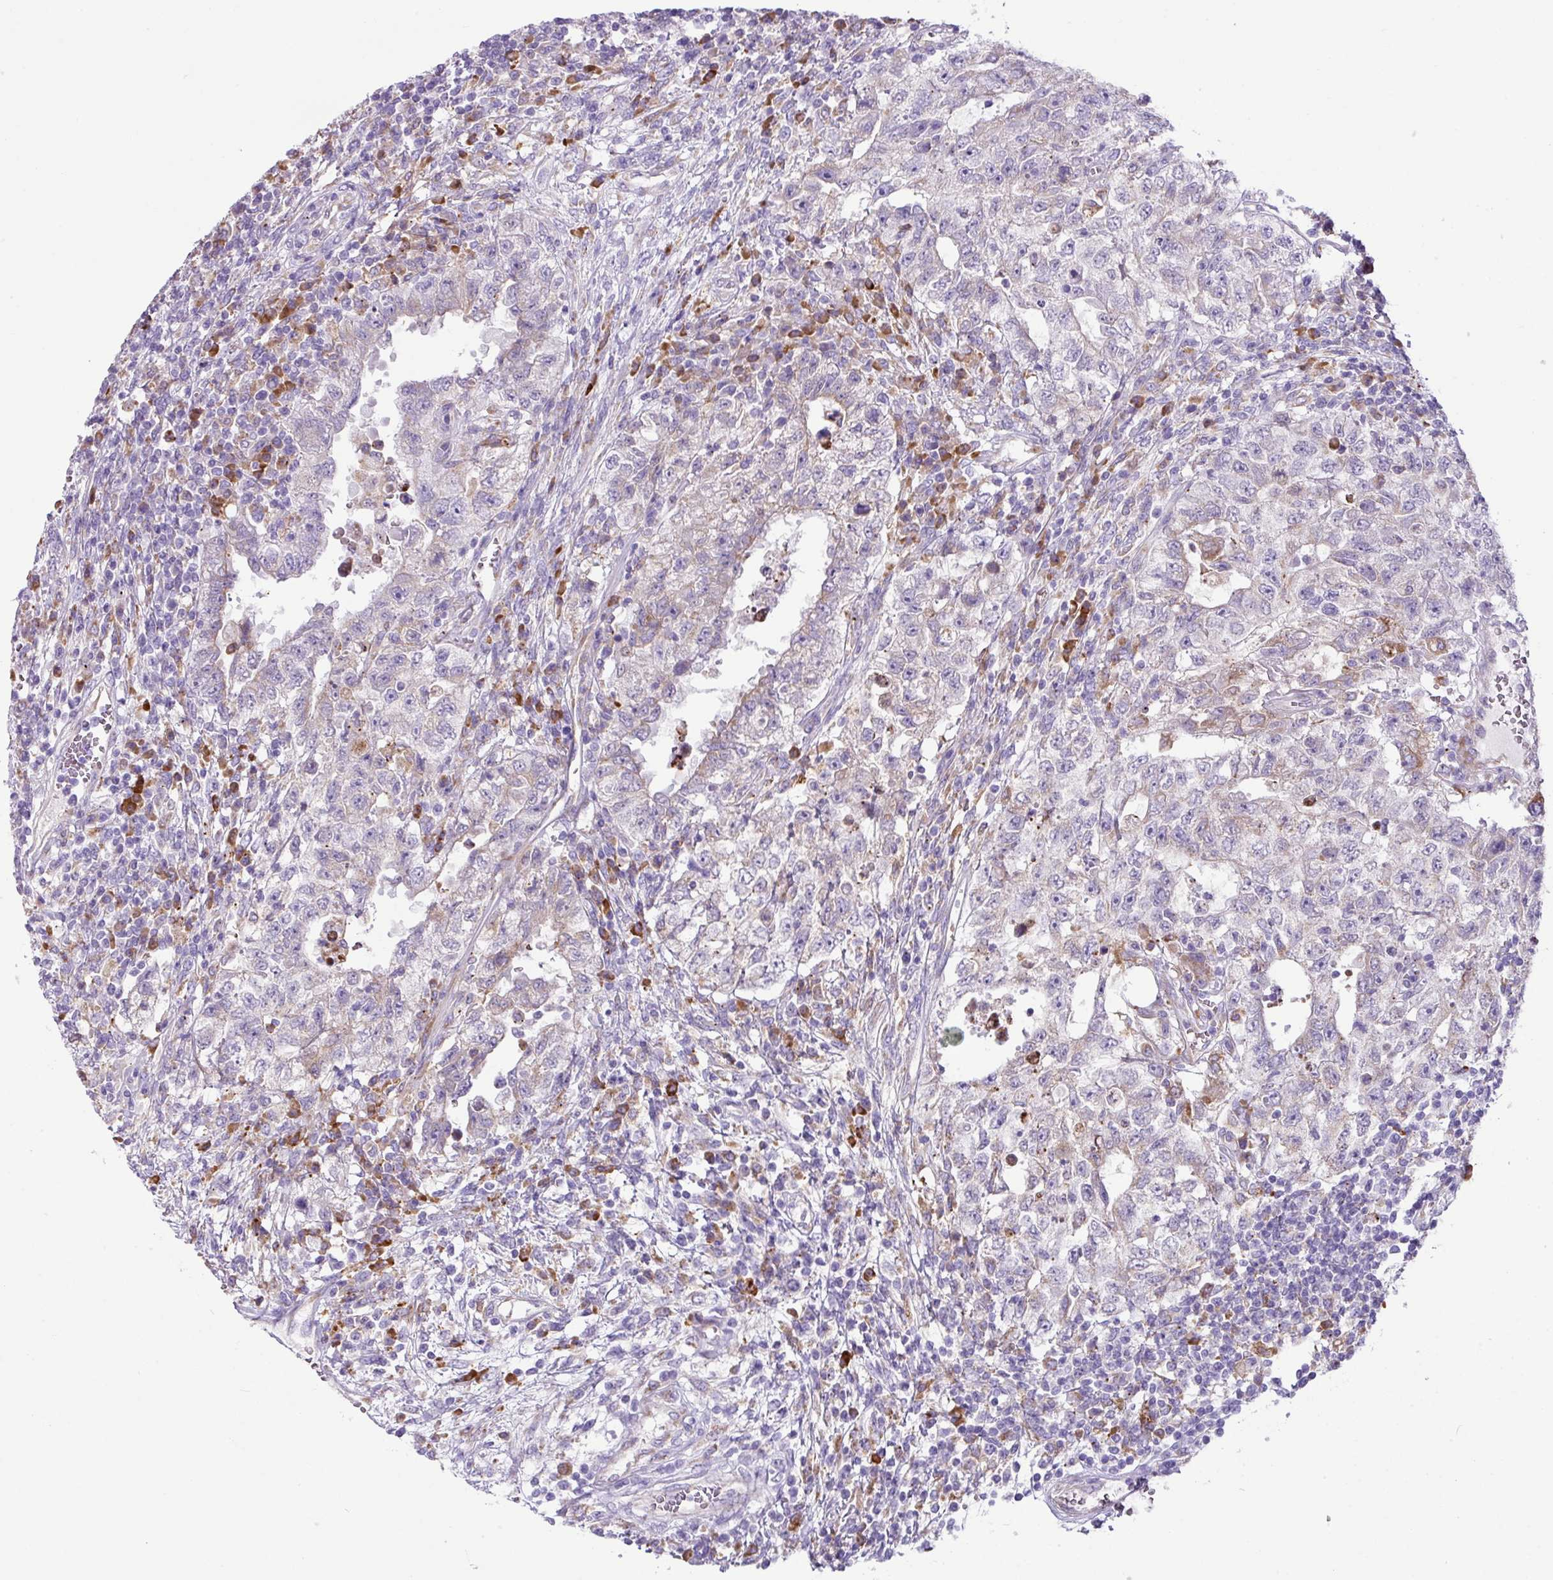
{"staining": {"intensity": "moderate", "quantity": "<25%", "location": "cytoplasmic/membranous"}, "tissue": "testis cancer", "cell_type": "Tumor cells", "image_type": "cancer", "snomed": [{"axis": "morphology", "description": "Carcinoma, Embryonal, NOS"}, {"axis": "topography", "description": "Testis"}], "caption": "Approximately <25% of tumor cells in testis cancer reveal moderate cytoplasmic/membranous protein staining as visualized by brown immunohistochemical staining.", "gene": "RGS21", "patient": {"sex": "male", "age": 26}}